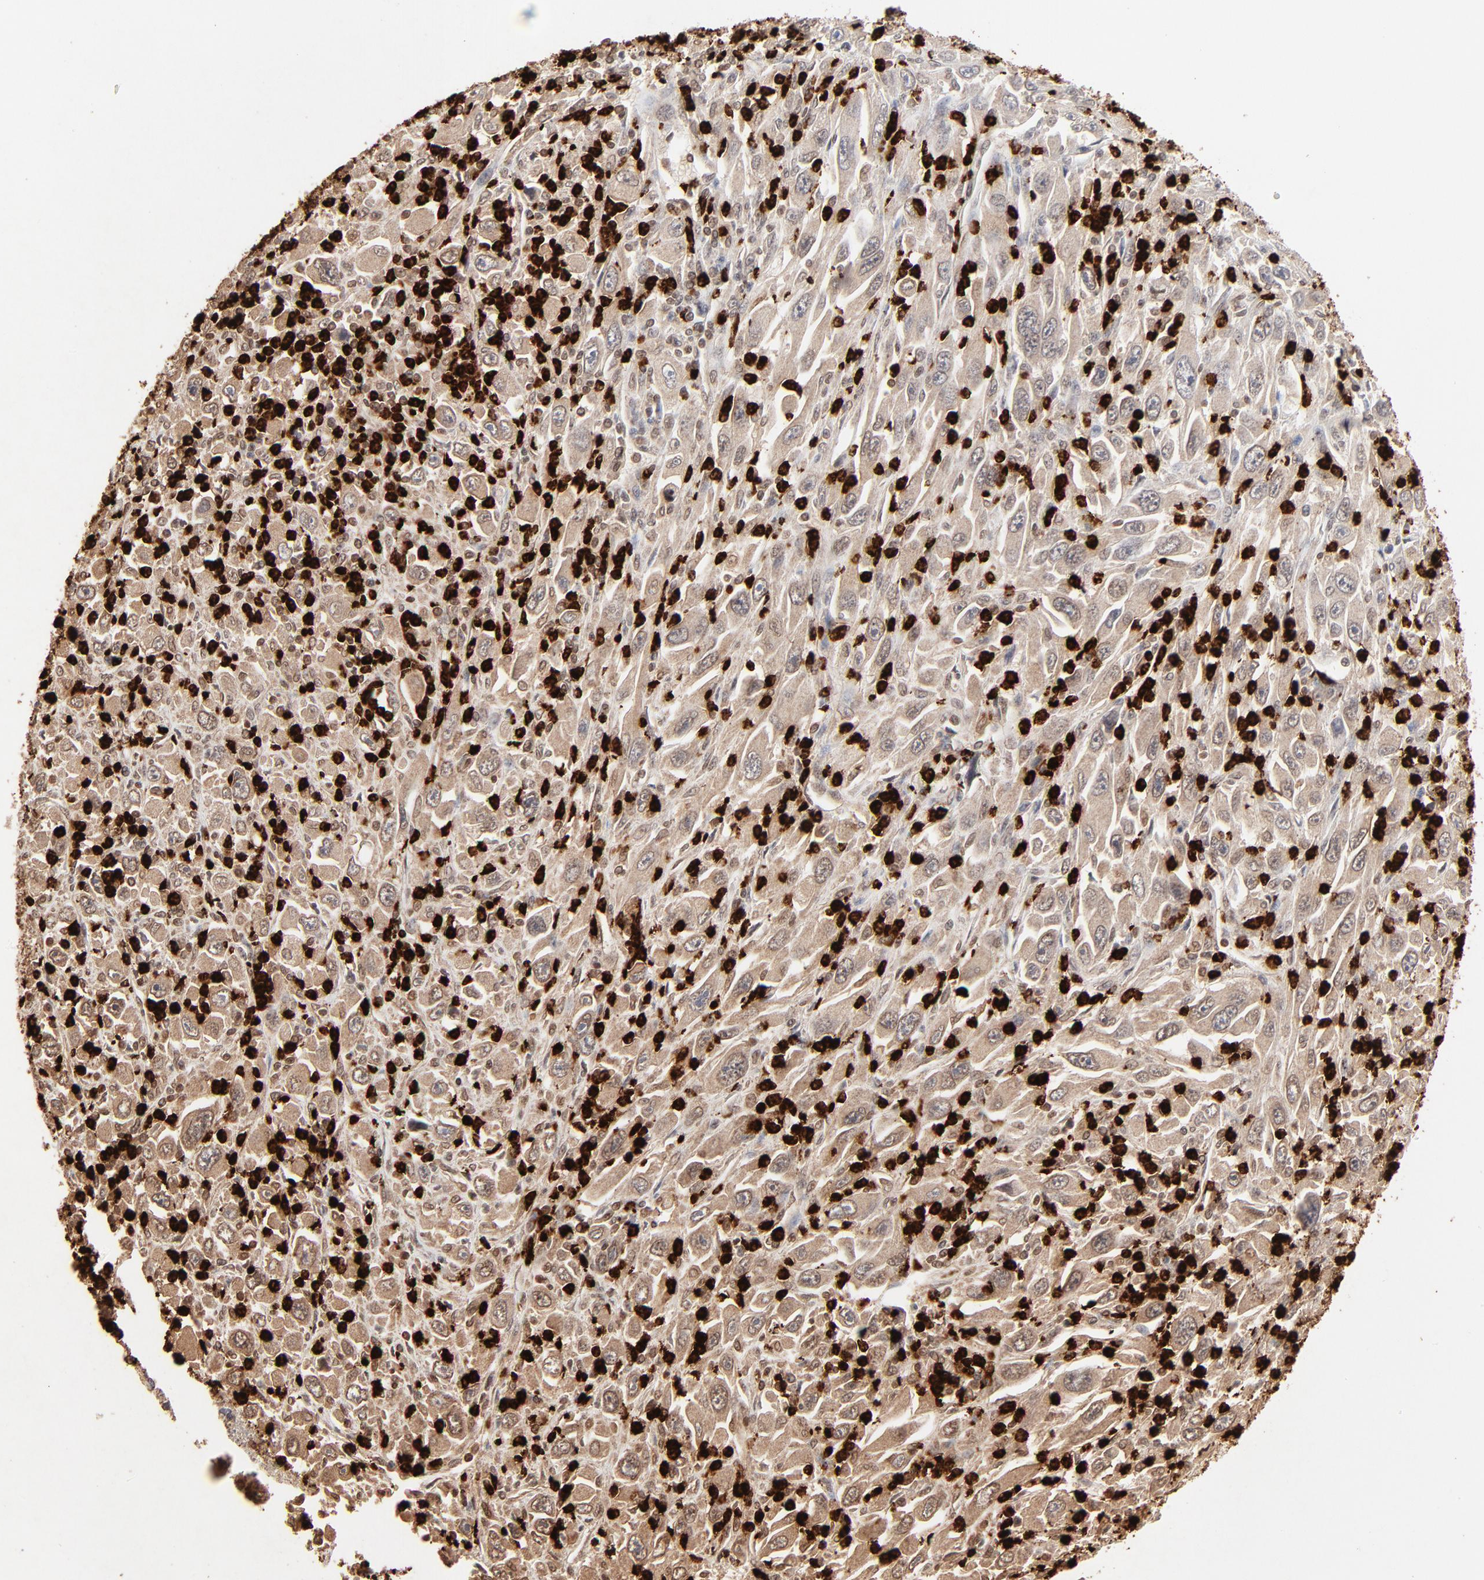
{"staining": {"intensity": "weak", "quantity": "25%-75%", "location": "cytoplasmic/membranous"}, "tissue": "melanoma", "cell_type": "Tumor cells", "image_type": "cancer", "snomed": [{"axis": "morphology", "description": "Malignant melanoma, Metastatic site"}, {"axis": "topography", "description": "Skin"}], "caption": "DAB (3,3'-diaminobenzidine) immunohistochemical staining of melanoma shows weak cytoplasmic/membranous protein positivity in about 25%-75% of tumor cells. Ihc stains the protein in brown and the nuclei are stained blue.", "gene": "LCN2", "patient": {"sex": "female", "age": 56}}